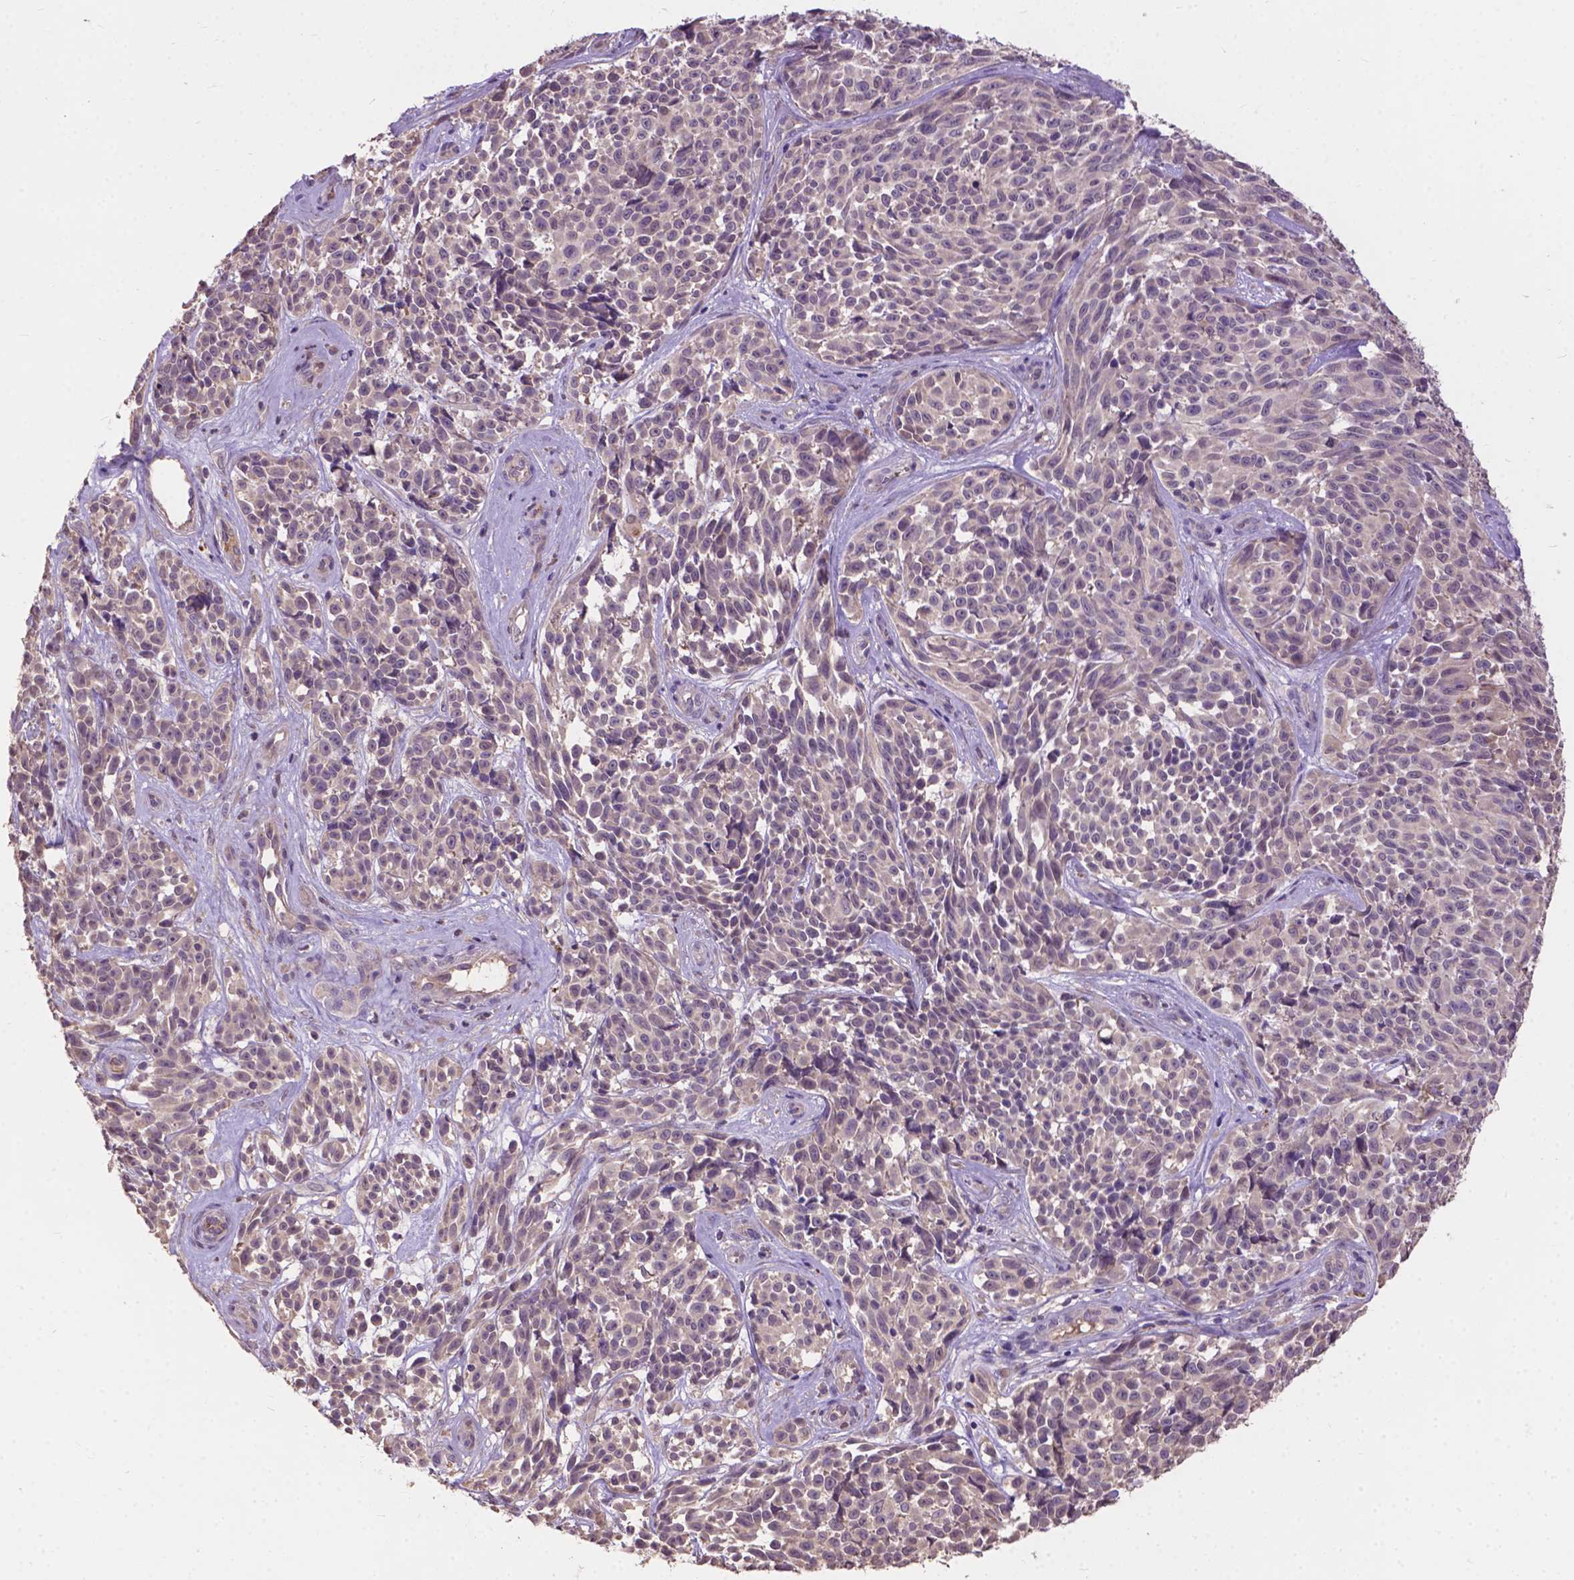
{"staining": {"intensity": "negative", "quantity": "none", "location": "none"}, "tissue": "melanoma", "cell_type": "Tumor cells", "image_type": "cancer", "snomed": [{"axis": "morphology", "description": "Malignant melanoma, NOS"}, {"axis": "topography", "description": "Skin"}], "caption": "This is an immunohistochemistry micrograph of human melanoma. There is no positivity in tumor cells.", "gene": "ZNF337", "patient": {"sex": "female", "age": 88}}